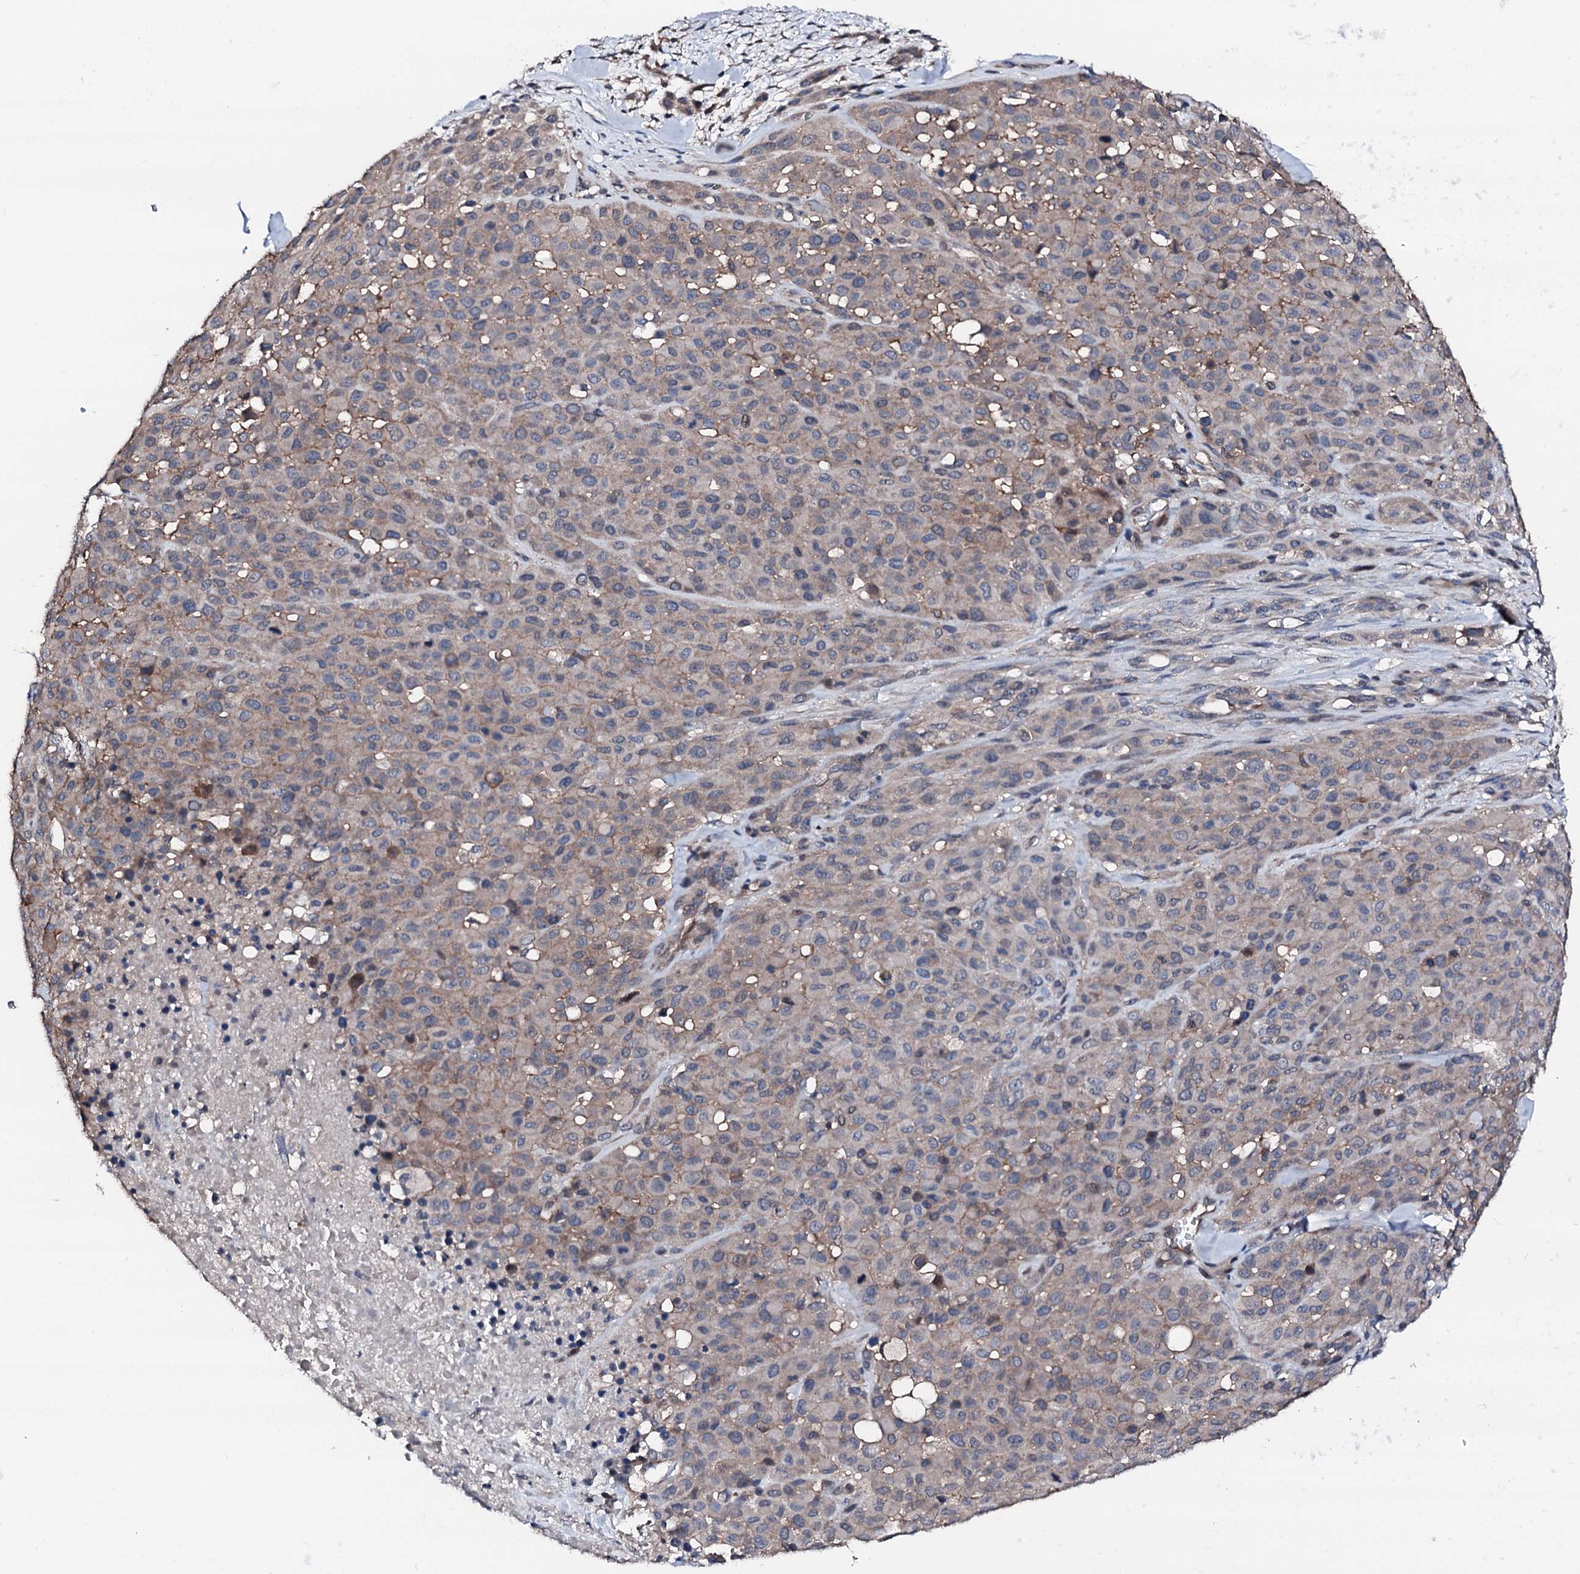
{"staining": {"intensity": "weak", "quantity": "<25%", "location": "cytoplasmic/membranous"}, "tissue": "melanoma", "cell_type": "Tumor cells", "image_type": "cancer", "snomed": [{"axis": "morphology", "description": "Malignant melanoma, Metastatic site"}, {"axis": "topography", "description": "Skin"}], "caption": "Melanoma was stained to show a protein in brown. There is no significant staining in tumor cells. The staining is performed using DAB (3,3'-diaminobenzidine) brown chromogen with nuclei counter-stained in using hematoxylin.", "gene": "TRAFD1", "patient": {"sex": "female", "age": 81}}